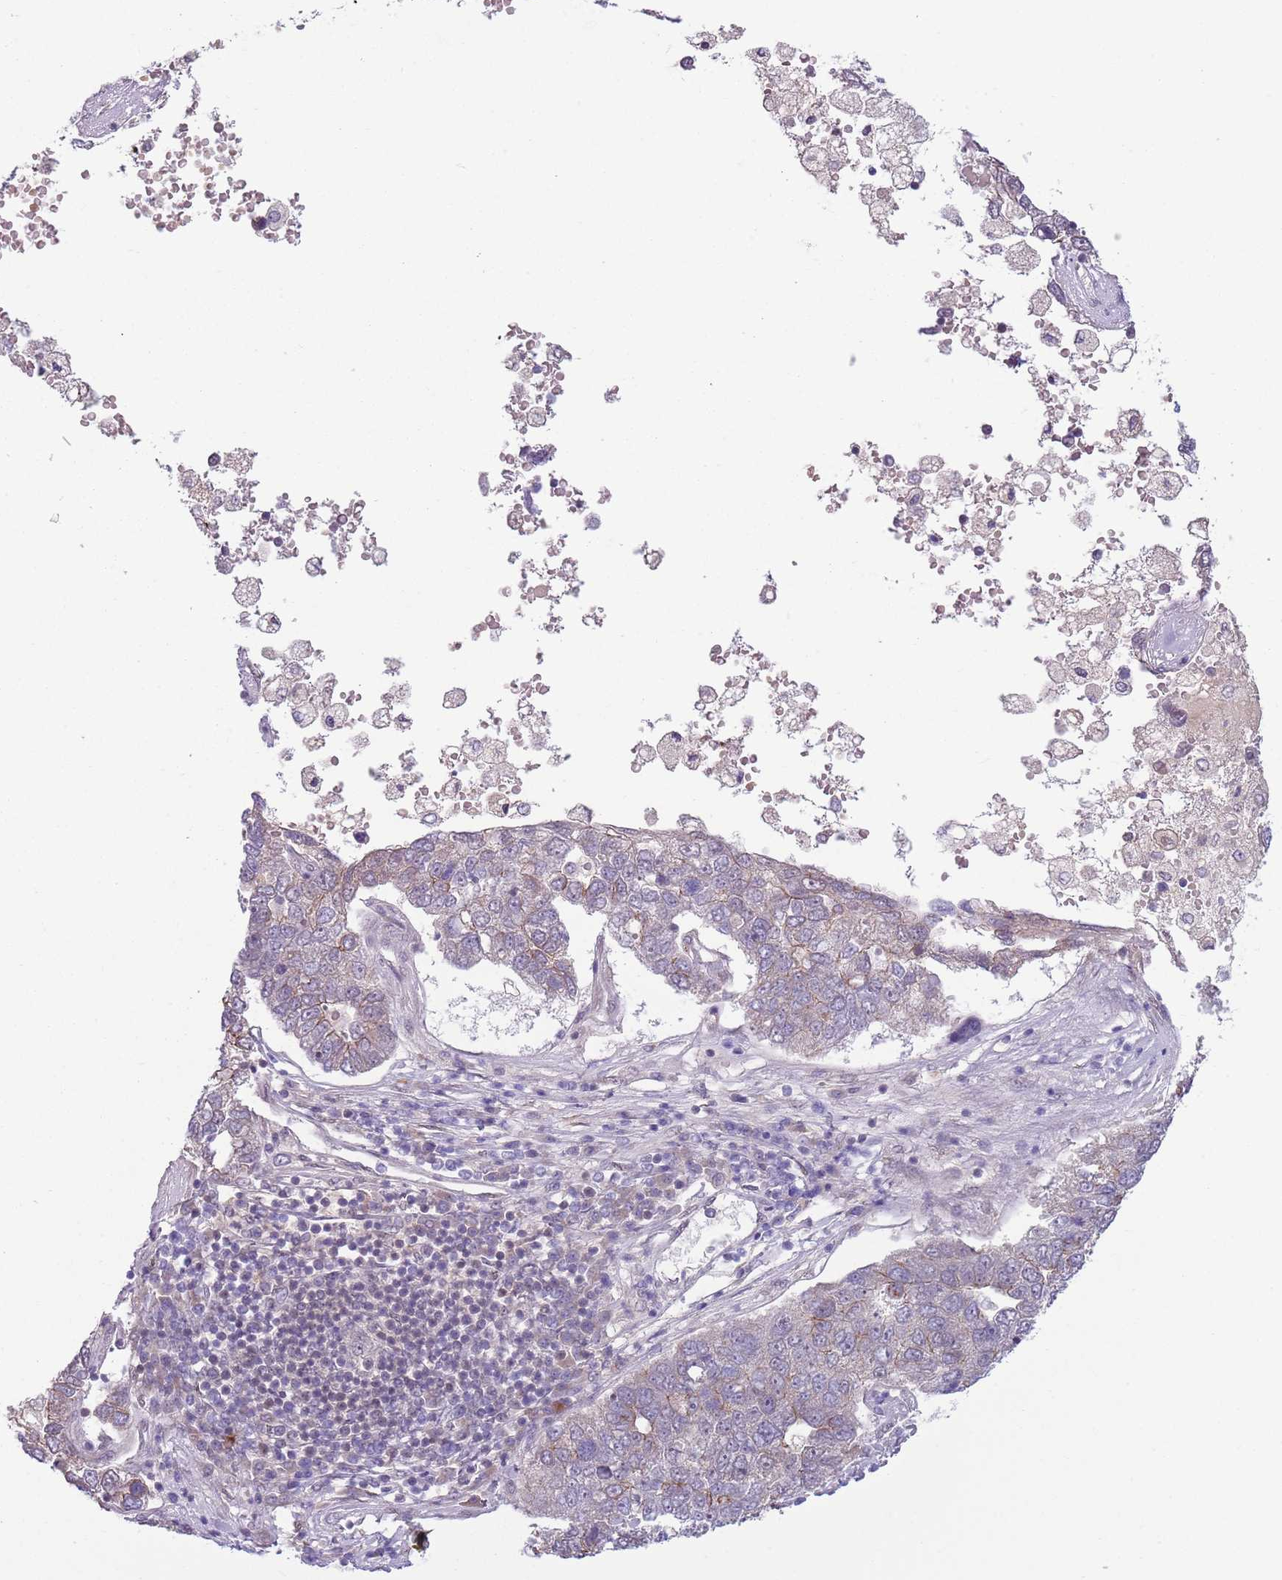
{"staining": {"intensity": "negative", "quantity": "none", "location": "none"}, "tissue": "pancreatic cancer", "cell_type": "Tumor cells", "image_type": "cancer", "snomed": [{"axis": "morphology", "description": "Adenocarcinoma, NOS"}, {"axis": "topography", "description": "Pancreas"}], "caption": "A high-resolution photomicrograph shows immunohistochemistry (IHC) staining of pancreatic cancer, which reveals no significant positivity in tumor cells.", "gene": "TM2D1", "patient": {"sex": "female", "age": 61}}